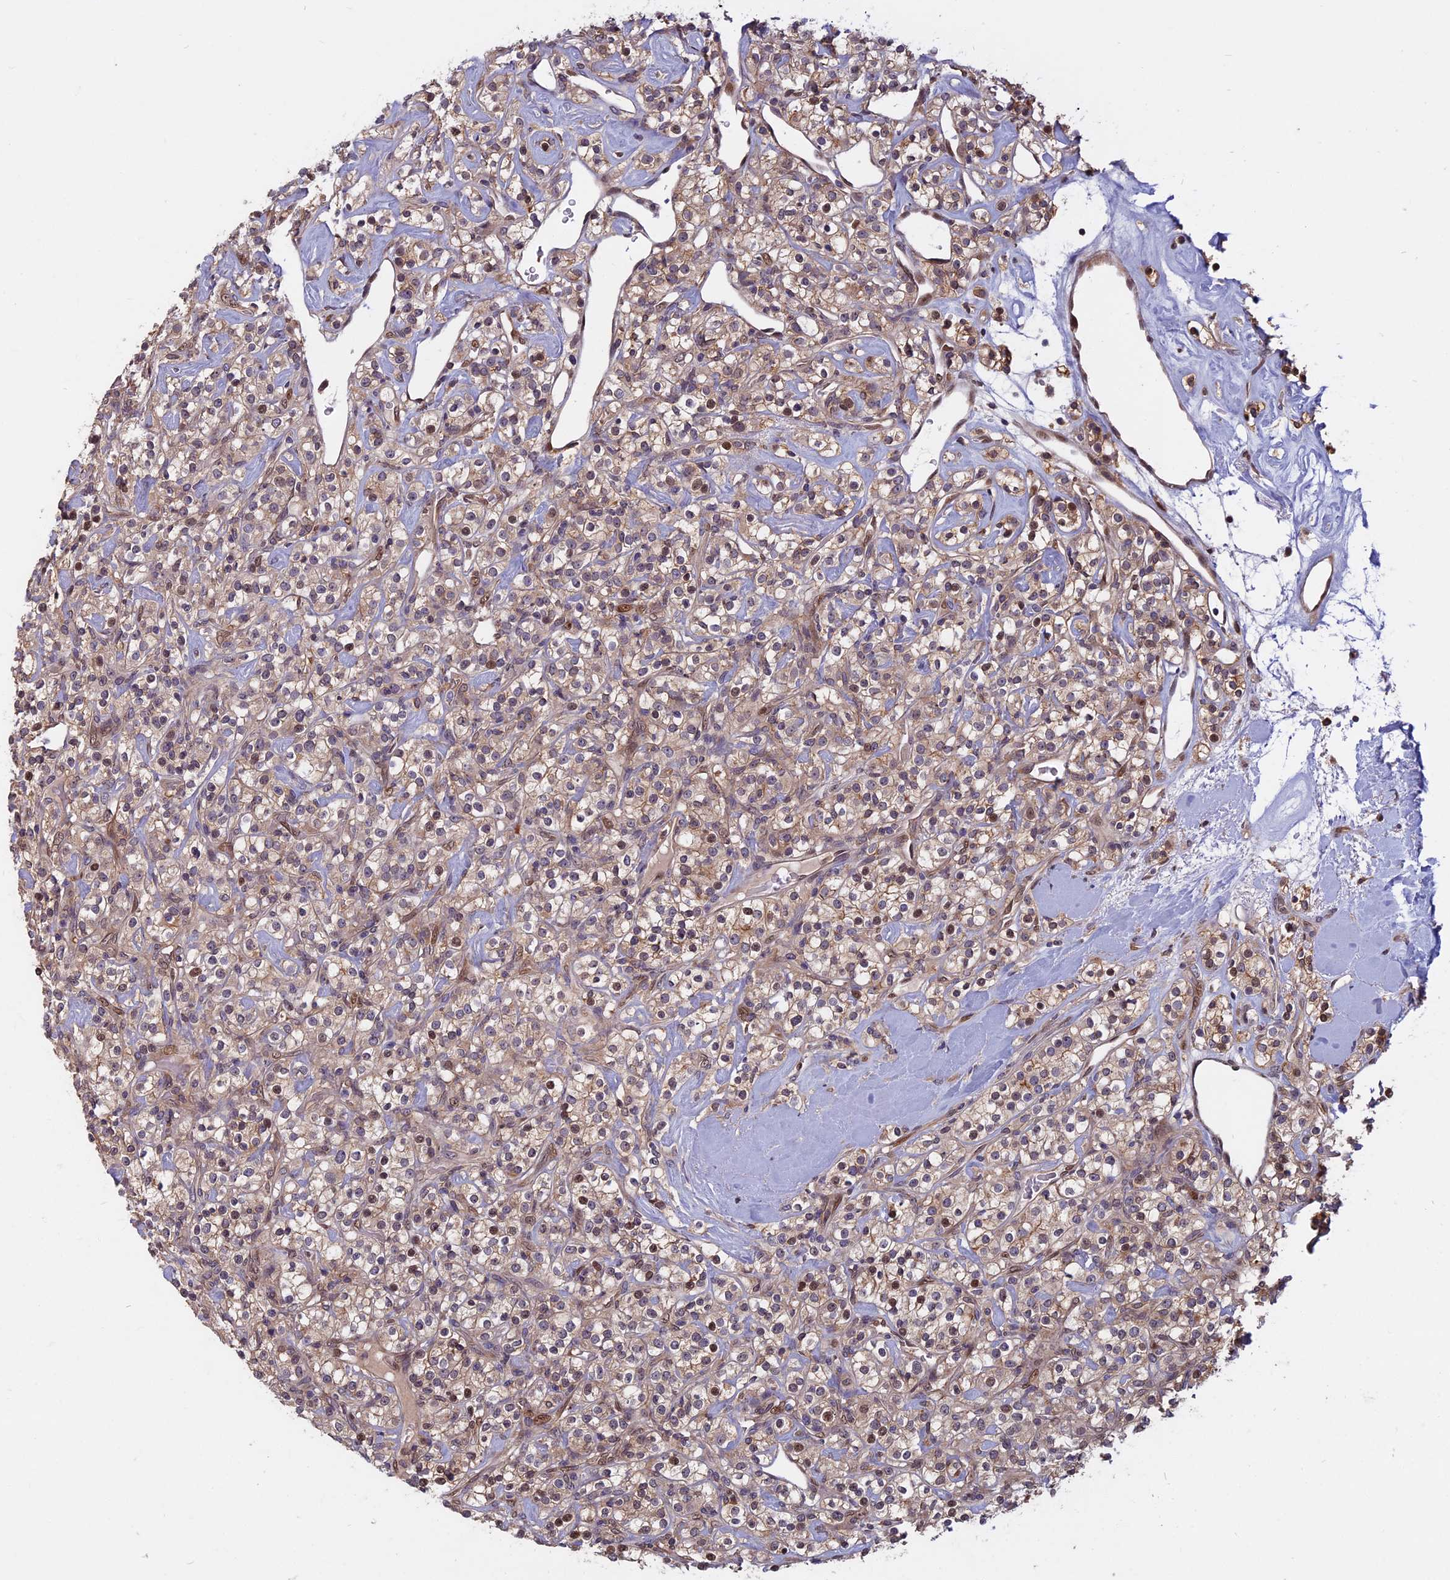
{"staining": {"intensity": "weak", "quantity": "25%-75%", "location": "cytoplasmic/membranous,nuclear"}, "tissue": "renal cancer", "cell_type": "Tumor cells", "image_type": "cancer", "snomed": [{"axis": "morphology", "description": "Adenocarcinoma, NOS"}, {"axis": "topography", "description": "Kidney"}], "caption": "This photomicrograph reveals immunohistochemistry staining of renal cancer (adenocarcinoma), with low weak cytoplasmic/membranous and nuclear expression in approximately 25%-75% of tumor cells.", "gene": "SPG11", "patient": {"sex": "male", "age": 77}}